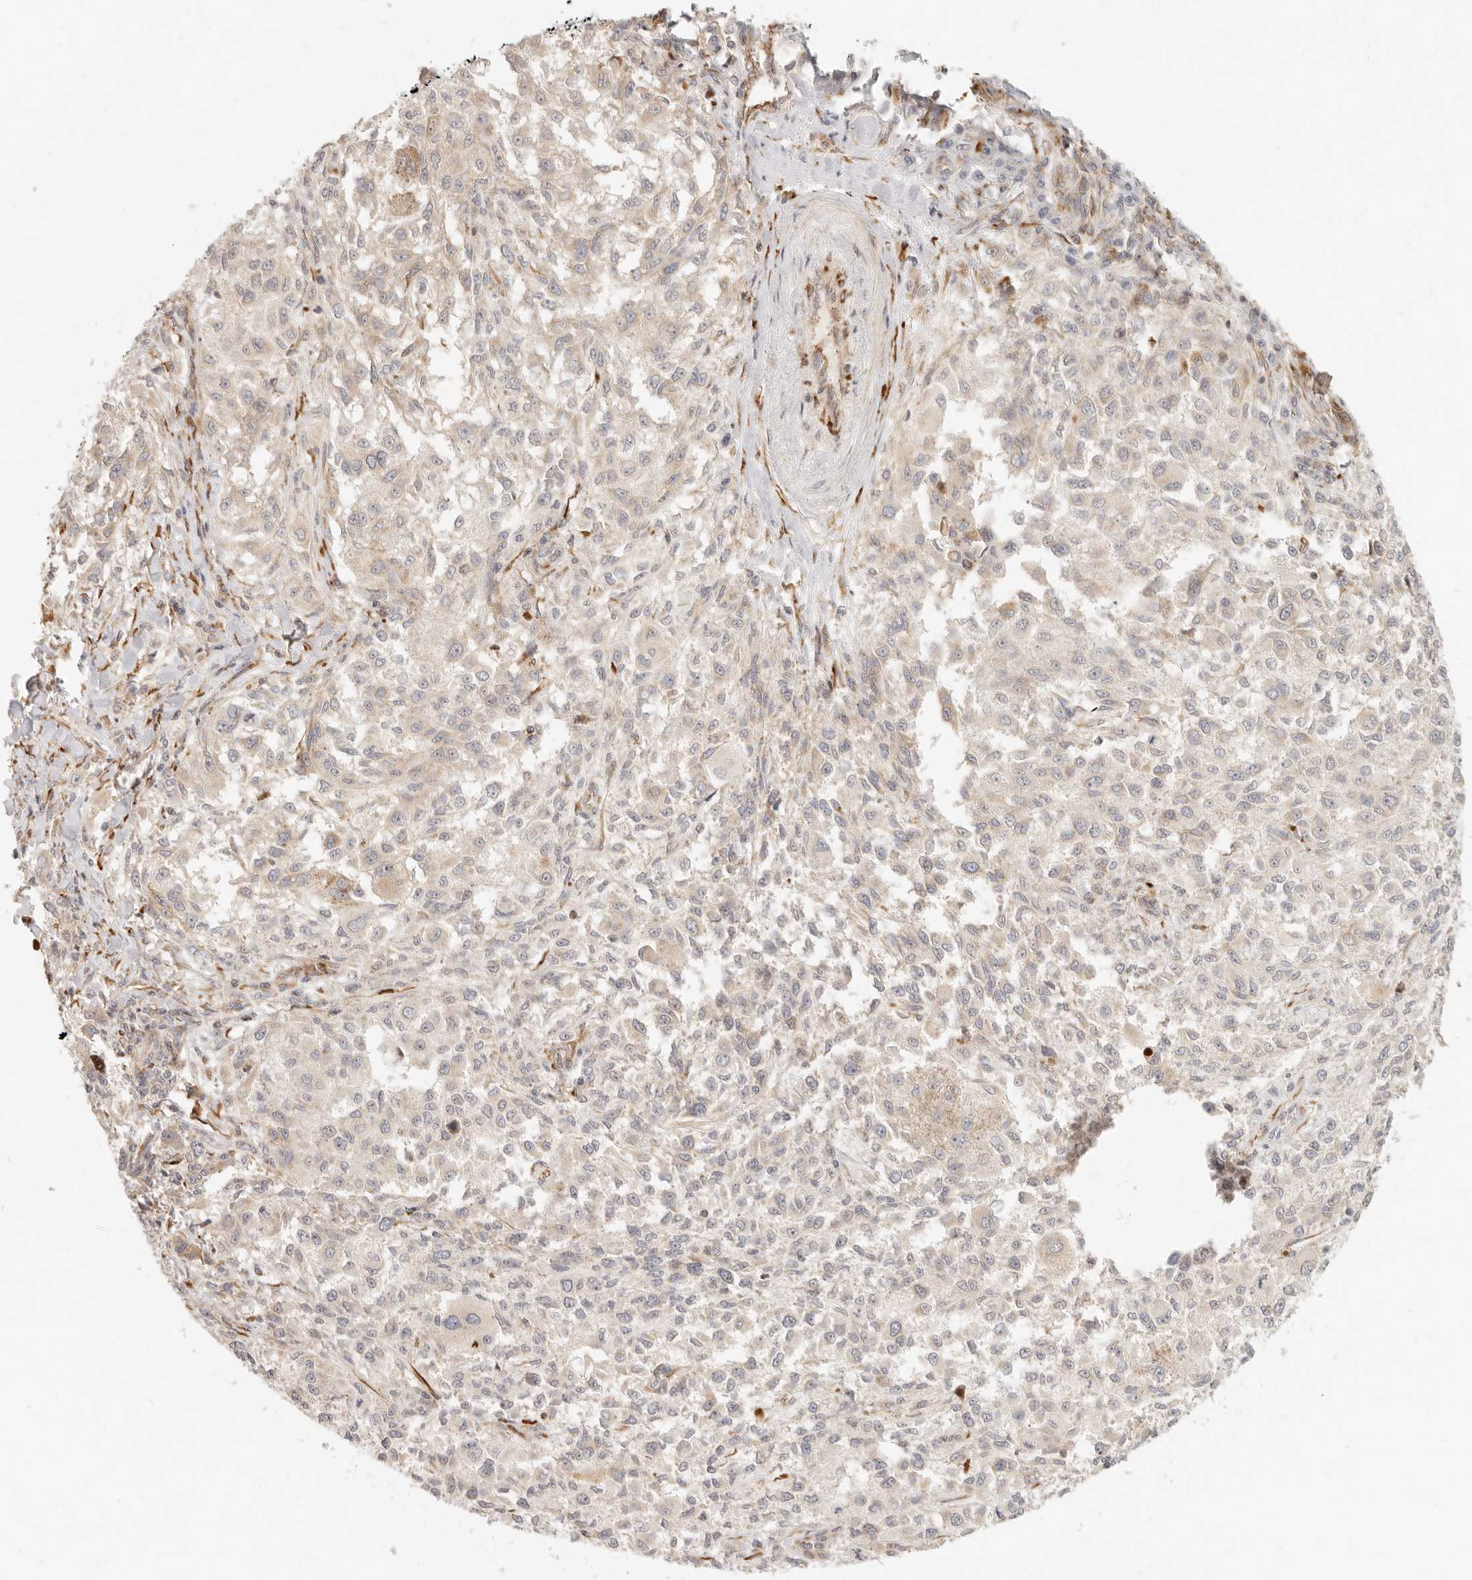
{"staining": {"intensity": "negative", "quantity": "none", "location": "none"}, "tissue": "melanoma", "cell_type": "Tumor cells", "image_type": "cancer", "snomed": [{"axis": "morphology", "description": "Necrosis, NOS"}, {"axis": "morphology", "description": "Malignant melanoma, NOS"}, {"axis": "topography", "description": "Skin"}], "caption": "IHC of human melanoma demonstrates no positivity in tumor cells.", "gene": "SASS6", "patient": {"sex": "female", "age": 87}}